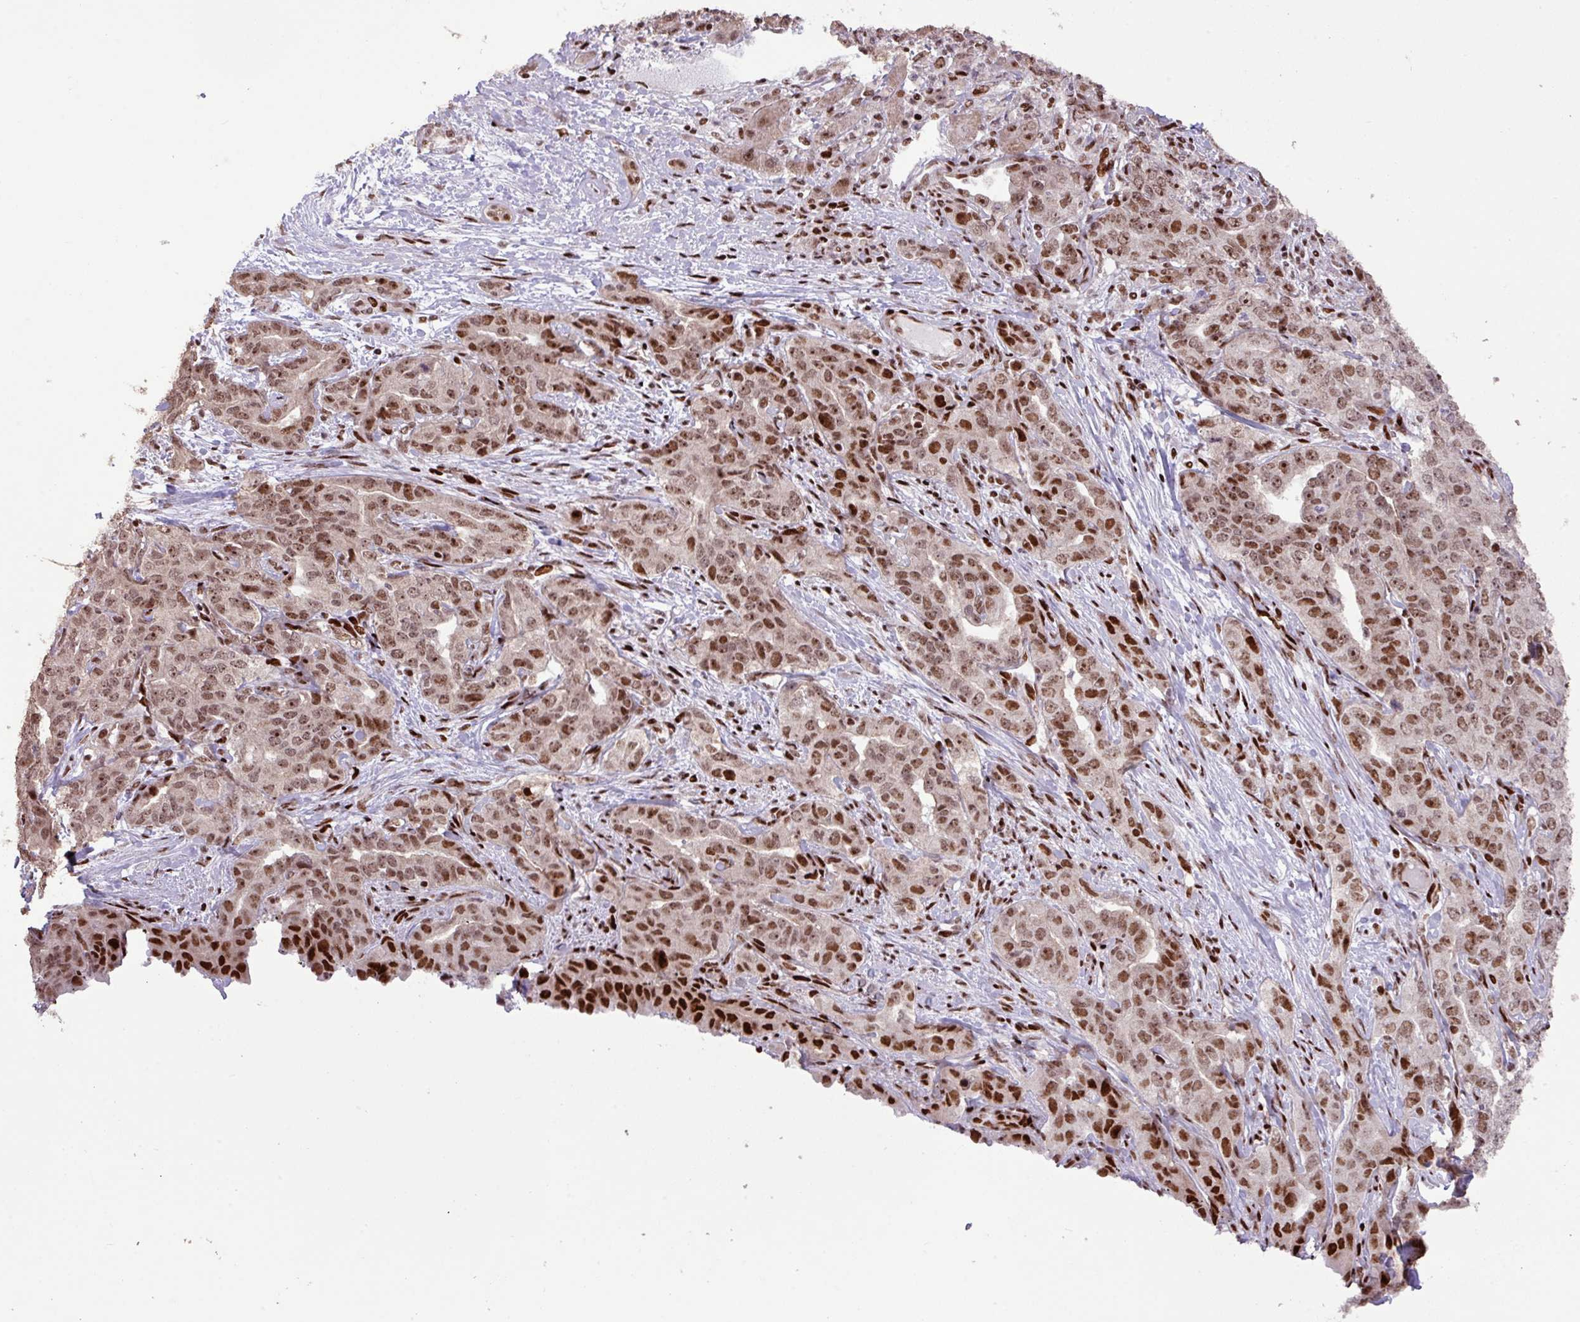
{"staining": {"intensity": "moderate", "quantity": ">75%", "location": "nuclear"}, "tissue": "liver cancer", "cell_type": "Tumor cells", "image_type": "cancer", "snomed": [{"axis": "morphology", "description": "Cholangiocarcinoma"}, {"axis": "topography", "description": "Liver"}], "caption": "A micrograph of liver cholangiocarcinoma stained for a protein reveals moderate nuclear brown staining in tumor cells.", "gene": "ZNF709", "patient": {"sex": "male", "age": 59}}